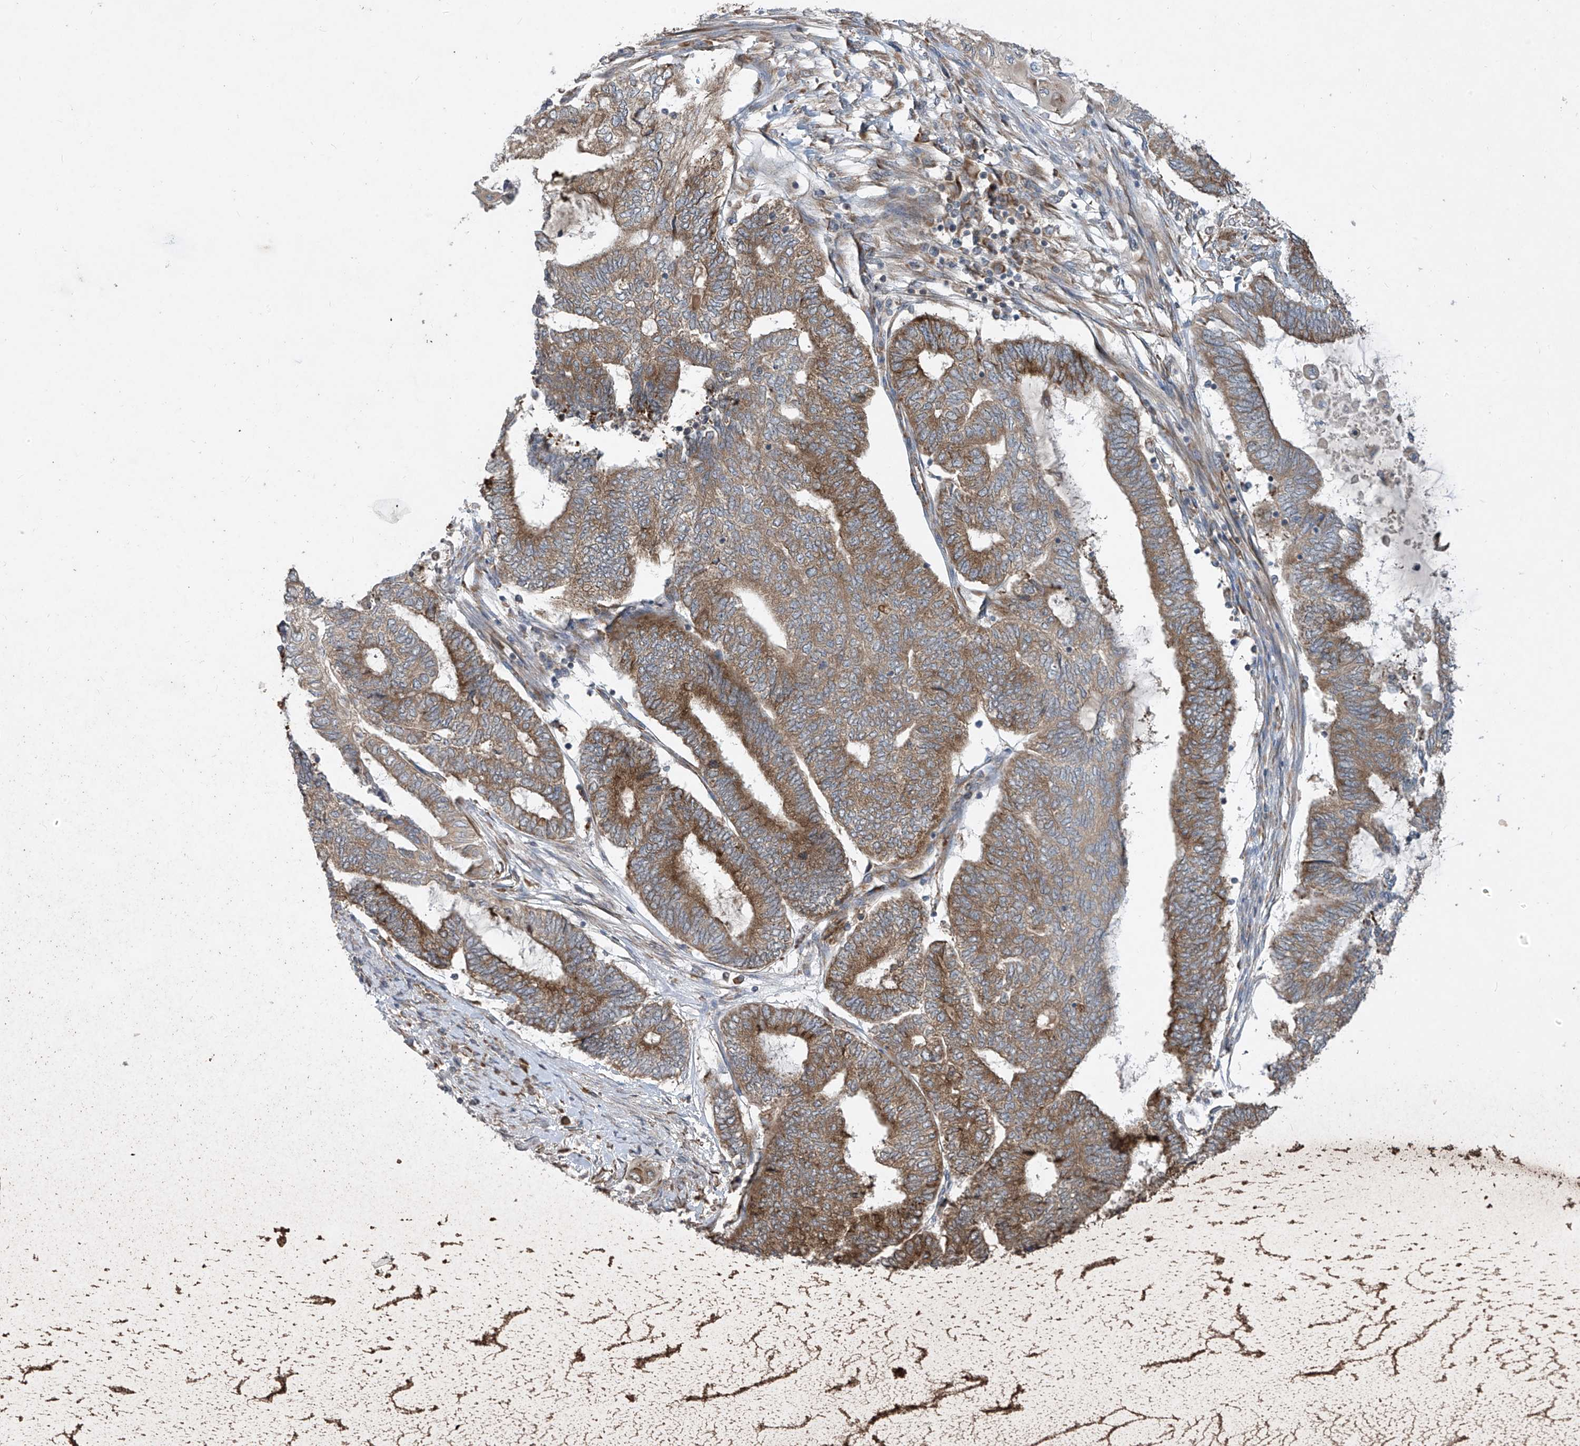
{"staining": {"intensity": "moderate", "quantity": ">75%", "location": "cytoplasmic/membranous"}, "tissue": "endometrial cancer", "cell_type": "Tumor cells", "image_type": "cancer", "snomed": [{"axis": "morphology", "description": "Adenocarcinoma, NOS"}, {"axis": "topography", "description": "Uterus"}, {"axis": "topography", "description": "Endometrium"}], "caption": "A micrograph of adenocarcinoma (endometrial) stained for a protein displays moderate cytoplasmic/membranous brown staining in tumor cells.", "gene": "RPL34", "patient": {"sex": "female", "age": 70}}